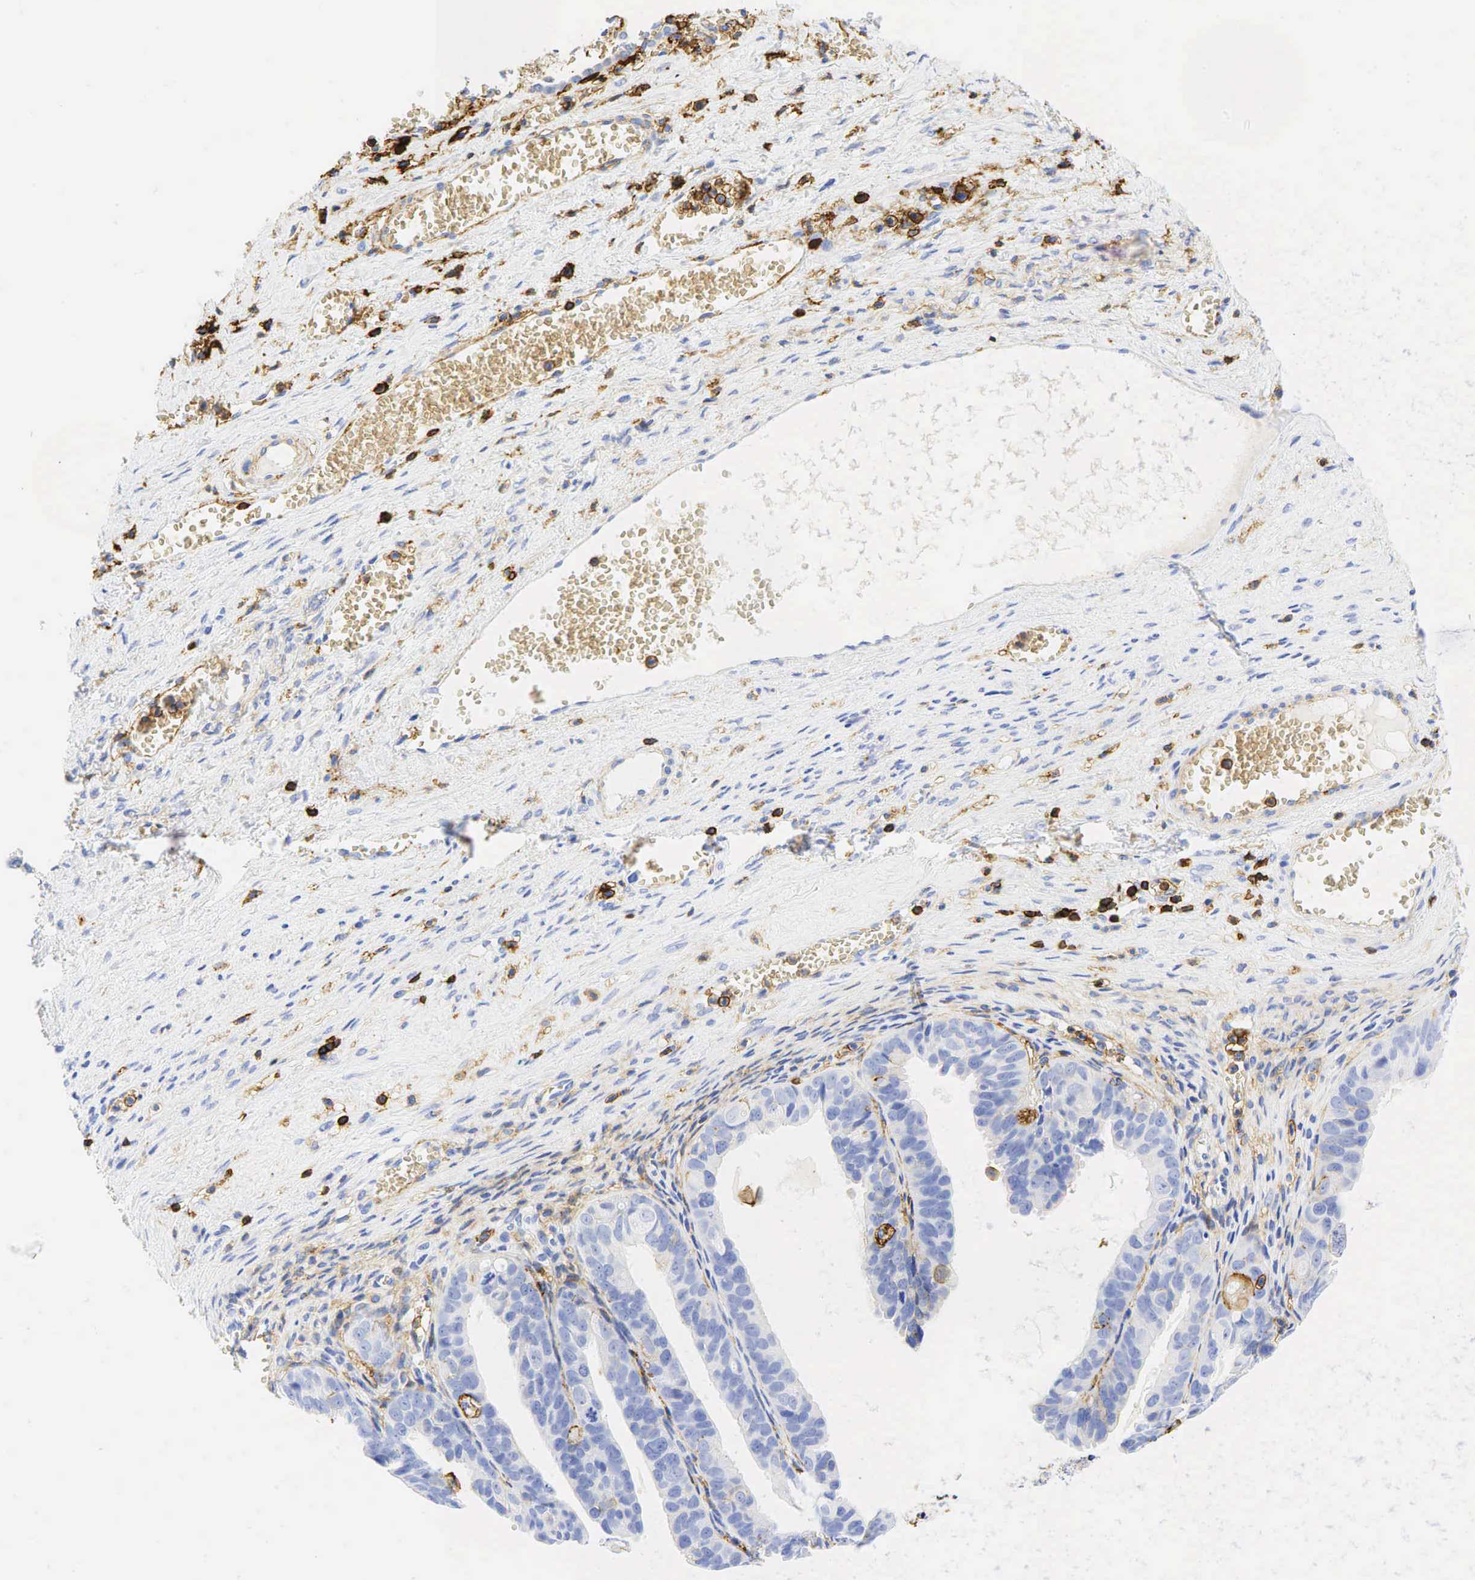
{"staining": {"intensity": "moderate", "quantity": "<25%", "location": "cytoplasmic/membranous"}, "tissue": "ovarian cancer", "cell_type": "Tumor cells", "image_type": "cancer", "snomed": [{"axis": "morphology", "description": "Carcinoma, endometroid"}, {"axis": "topography", "description": "Ovary"}], "caption": "Ovarian endometroid carcinoma stained with a protein marker demonstrates moderate staining in tumor cells.", "gene": "CD44", "patient": {"sex": "female", "age": 85}}